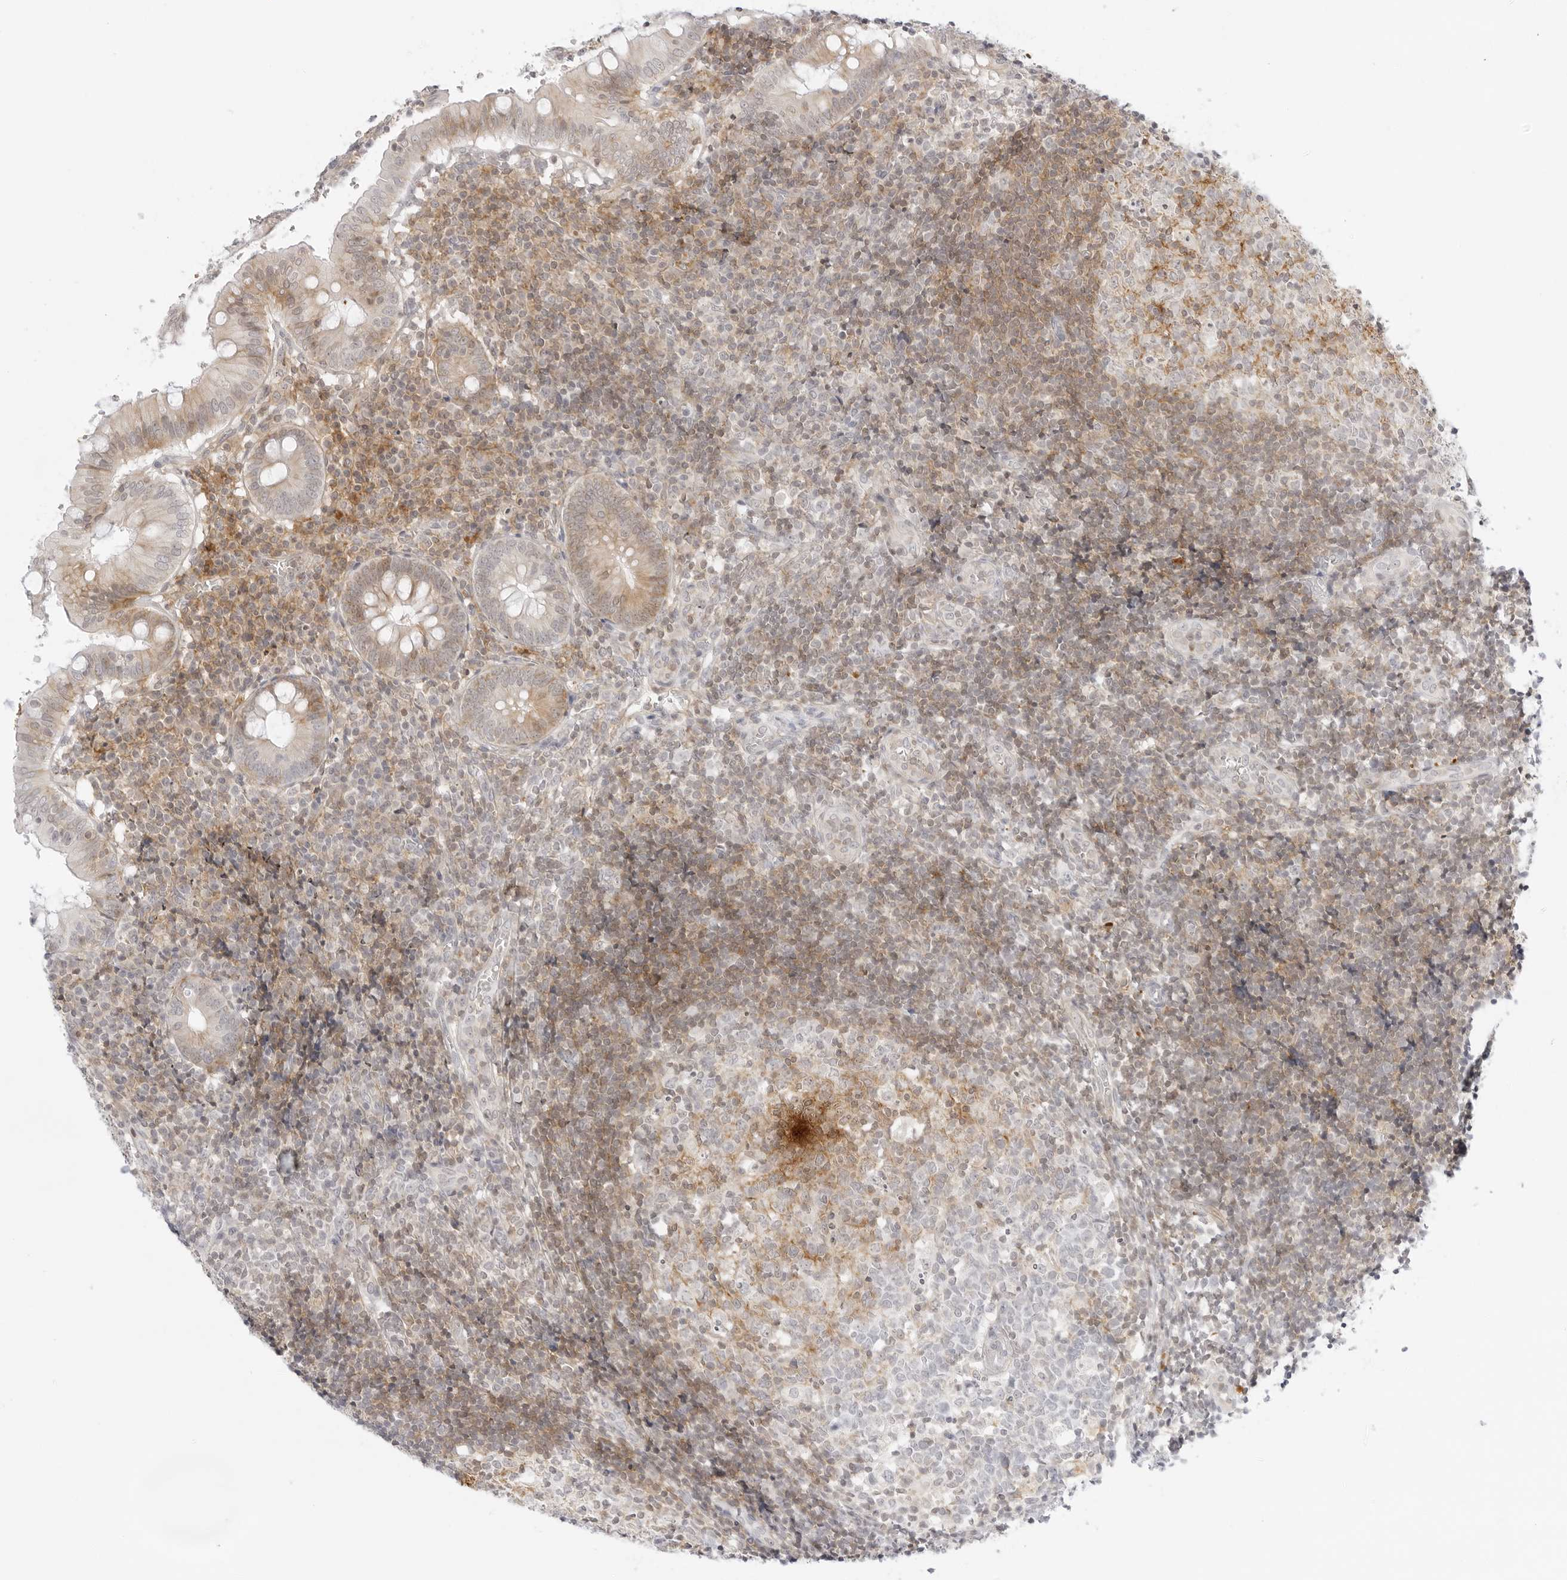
{"staining": {"intensity": "moderate", "quantity": "25%-75%", "location": "cytoplasmic/membranous"}, "tissue": "appendix", "cell_type": "Glandular cells", "image_type": "normal", "snomed": [{"axis": "morphology", "description": "Normal tissue, NOS"}, {"axis": "topography", "description": "Appendix"}], "caption": "DAB immunohistochemical staining of normal appendix displays moderate cytoplasmic/membranous protein staining in approximately 25%-75% of glandular cells.", "gene": "TNFRSF14", "patient": {"sex": "male", "age": 8}}